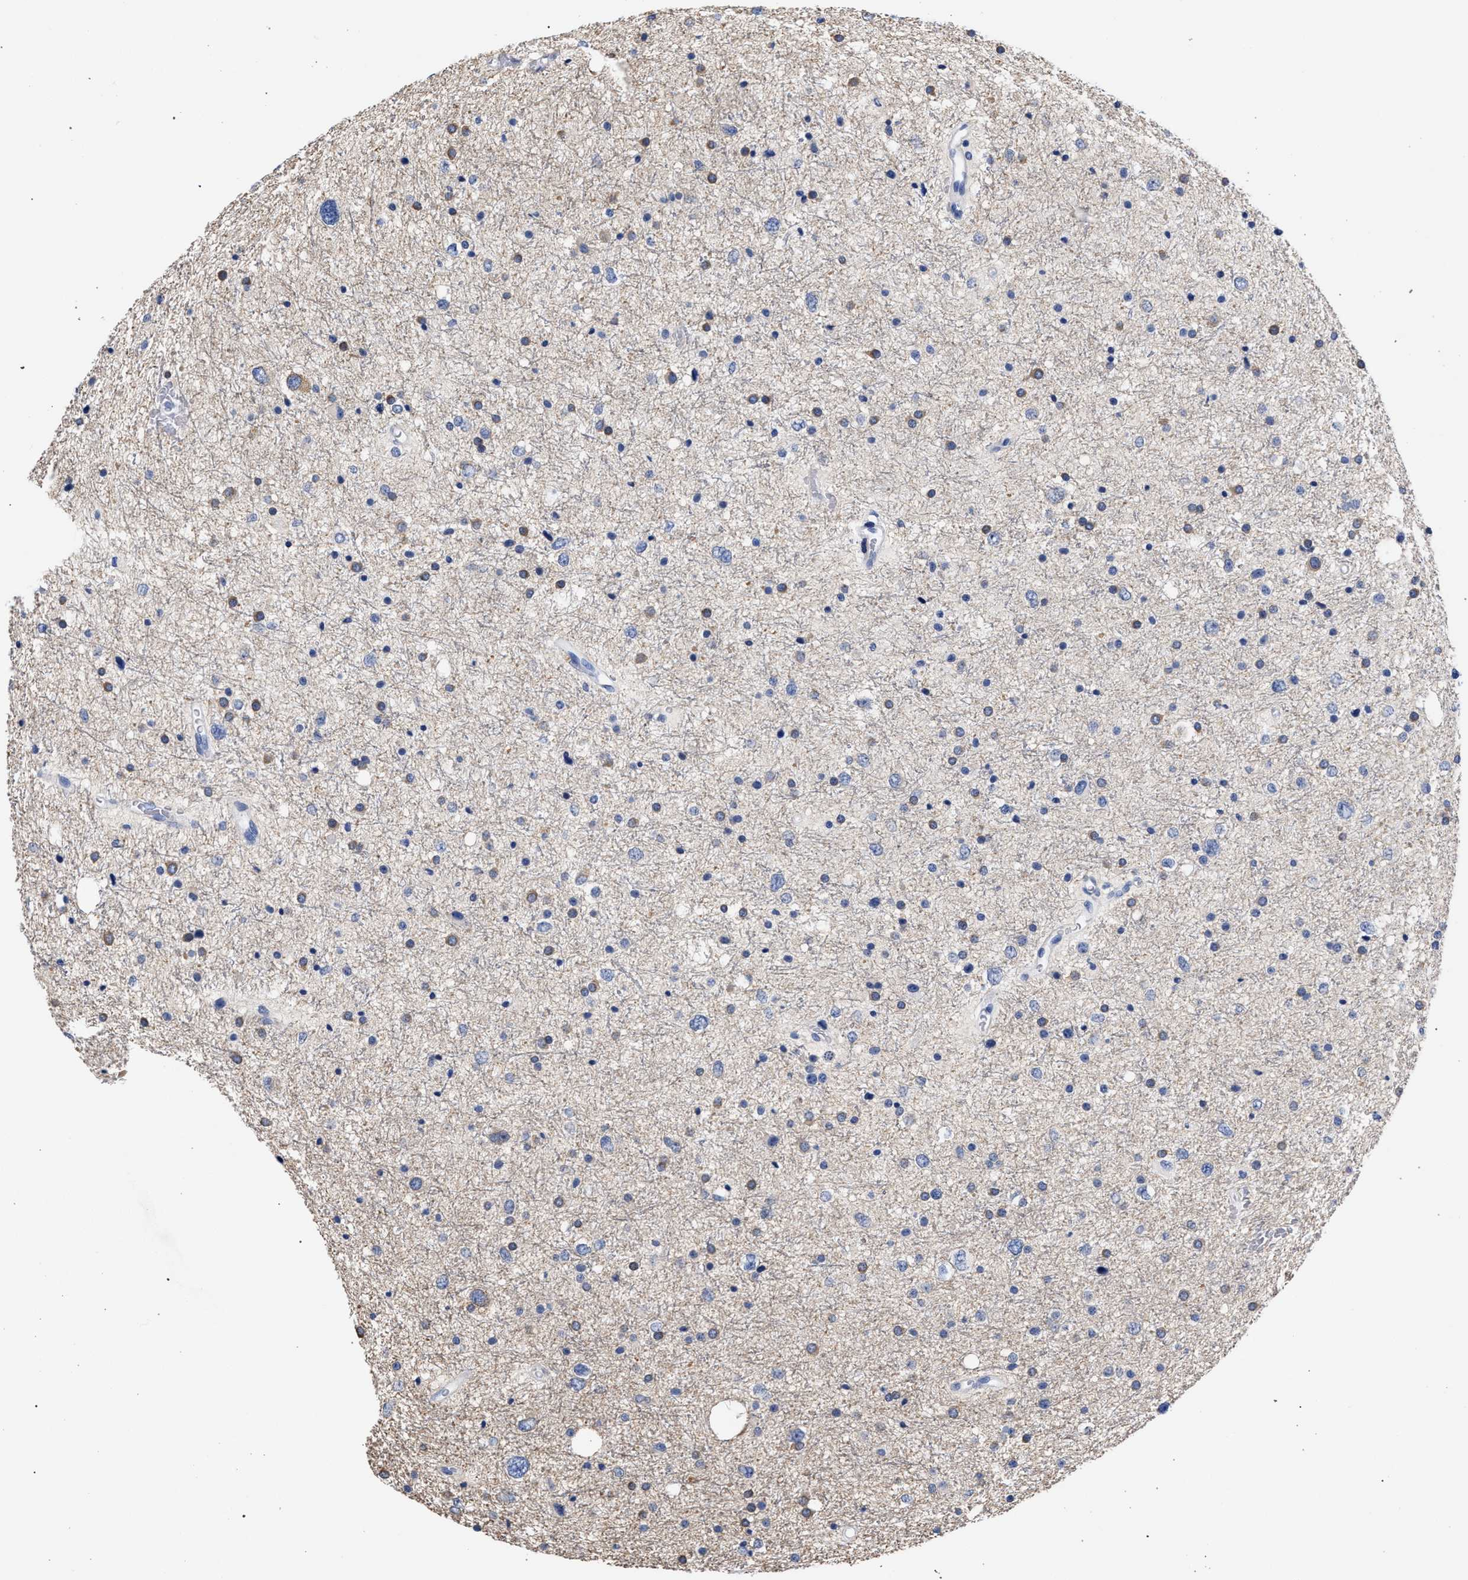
{"staining": {"intensity": "weak", "quantity": "<25%", "location": "cytoplasmic/membranous"}, "tissue": "glioma", "cell_type": "Tumor cells", "image_type": "cancer", "snomed": [{"axis": "morphology", "description": "Glioma, malignant, Low grade"}, {"axis": "topography", "description": "Brain"}], "caption": "A high-resolution photomicrograph shows immunohistochemistry staining of malignant glioma (low-grade), which displays no significant expression in tumor cells.", "gene": "AKAP4", "patient": {"sex": "female", "age": 37}}